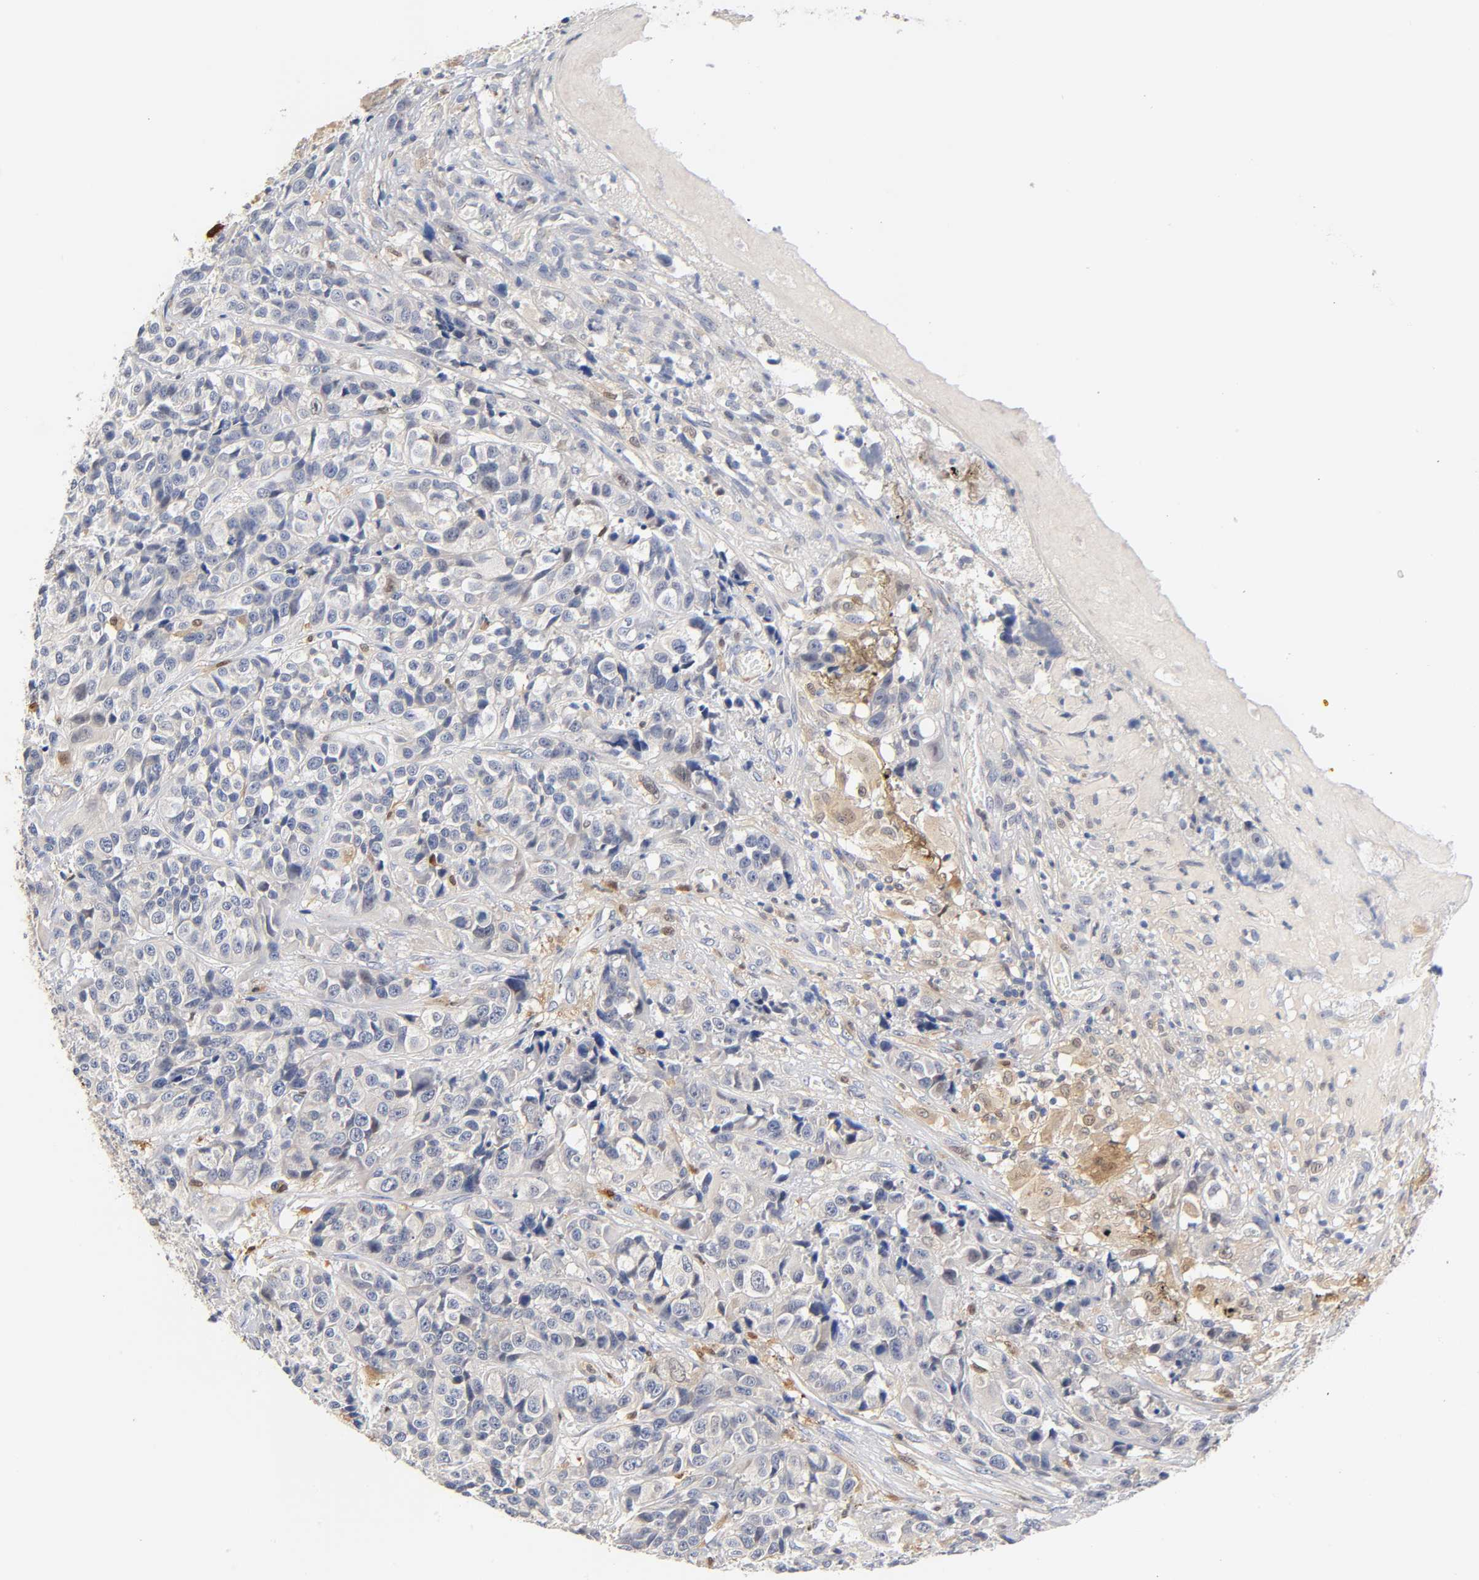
{"staining": {"intensity": "negative", "quantity": "none", "location": "none"}, "tissue": "urothelial cancer", "cell_type": "Tumor cells", "image_type": "cancer", "snomed": [{"axis": "morphology", "description": "Urothelial carcinoma, High grade"}, {"axis": "topography", "description": "Urinary bladder"}], "caption": "IHC image of neoplastic tissue: human urothelial cancer stained with DAB reveals no significant protein staining in tumor cells.", "gene": "IL18", "patient": {"sex": "female", "age": 81}}